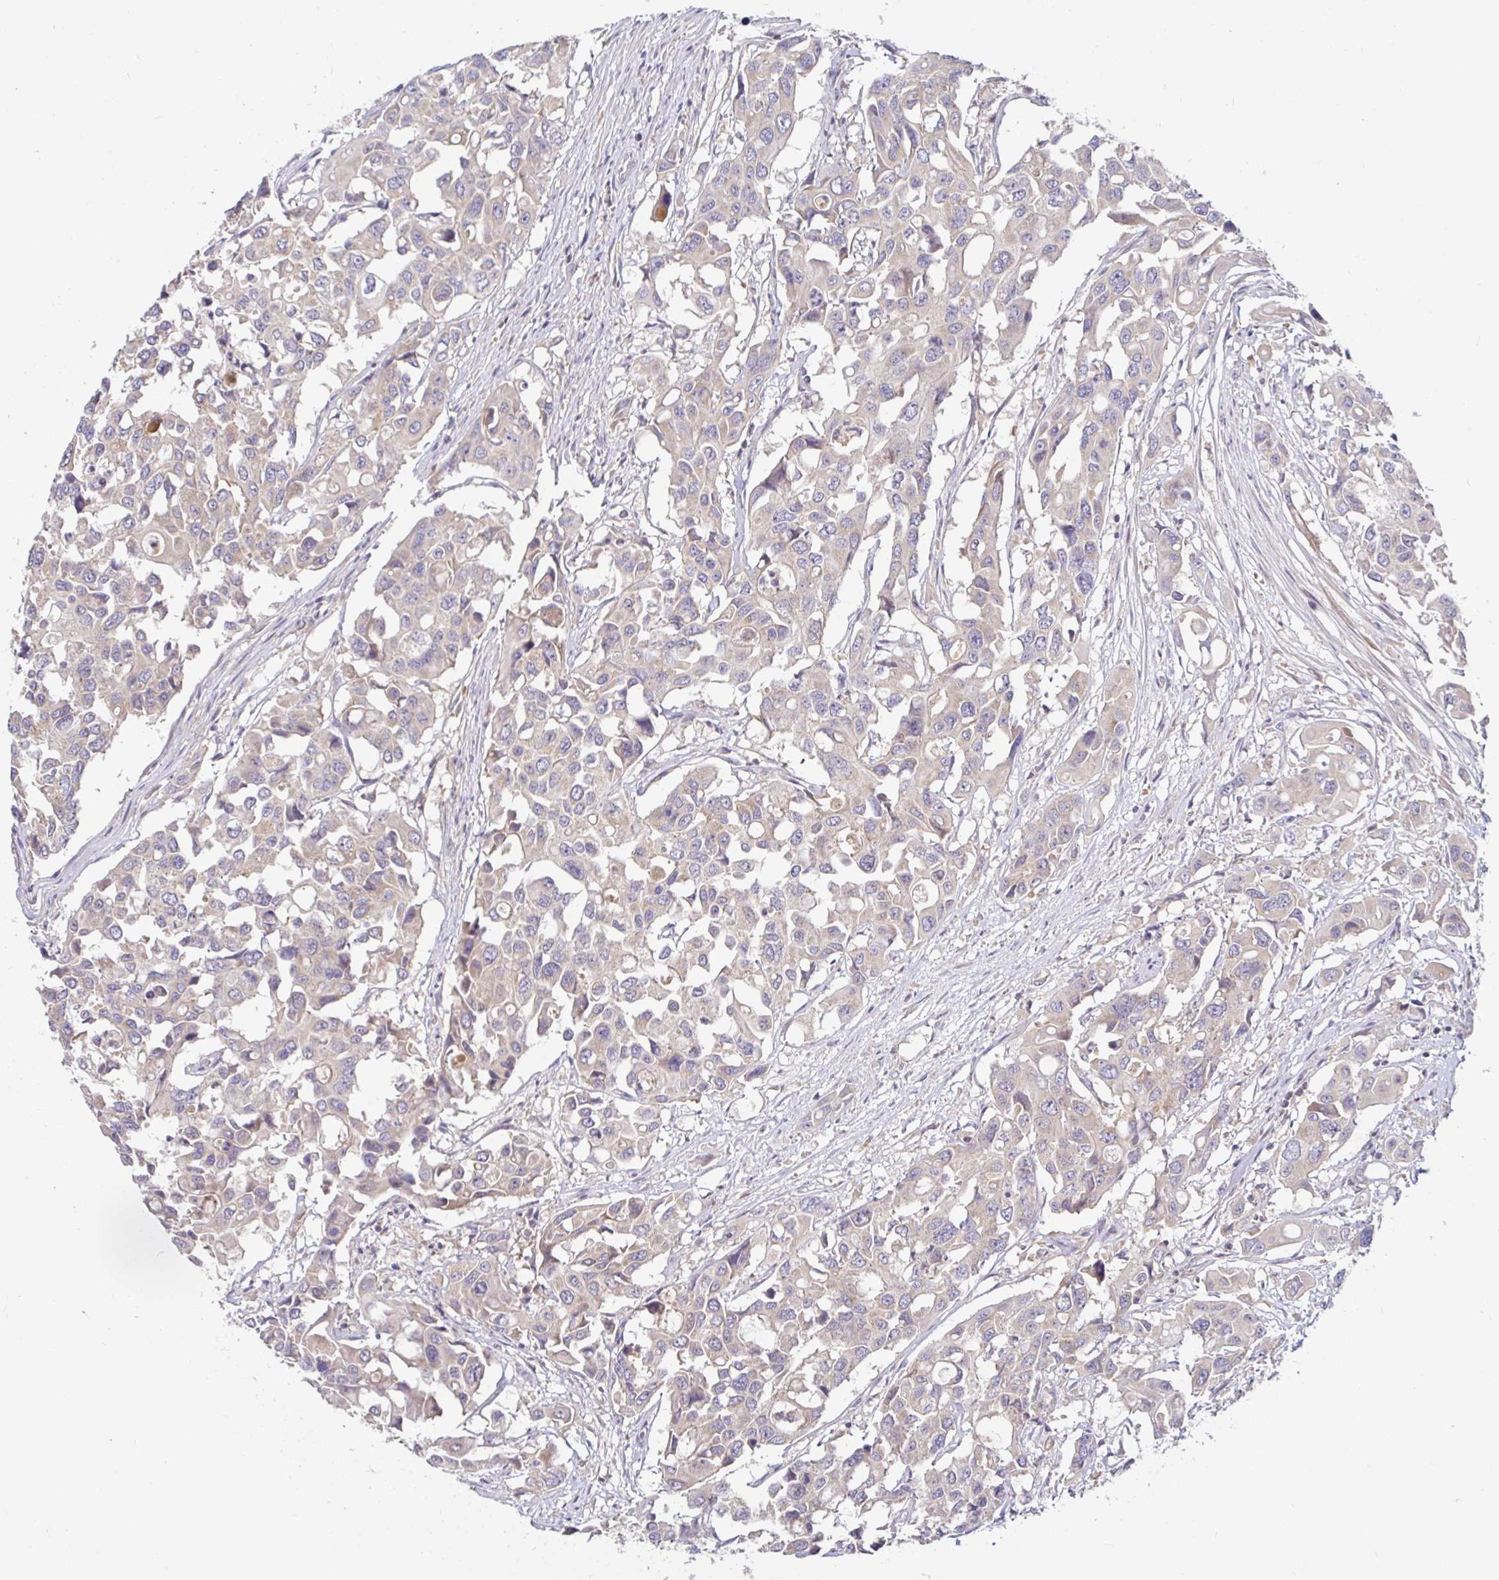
{"staining": {"intensity": "weak", "quantity": "<25%", "location": "cytoplasmic/membranous"}, "tissue": "colorectal cancer", "cell_type": "Tumor cells", "image_type": "cancer", "snomed": [{"axis": "morphology", "description": "Adenocarcinoma, NOS"}, {"axis": "topography", "description": "Colon"}], "caption": "This is a histopathology image of IHC staining of adenocarcinoma (colorectal), which shows no expression in tumor cells.", "gene": "LARP1", "patient": {"sex": "male", "age": 77}}